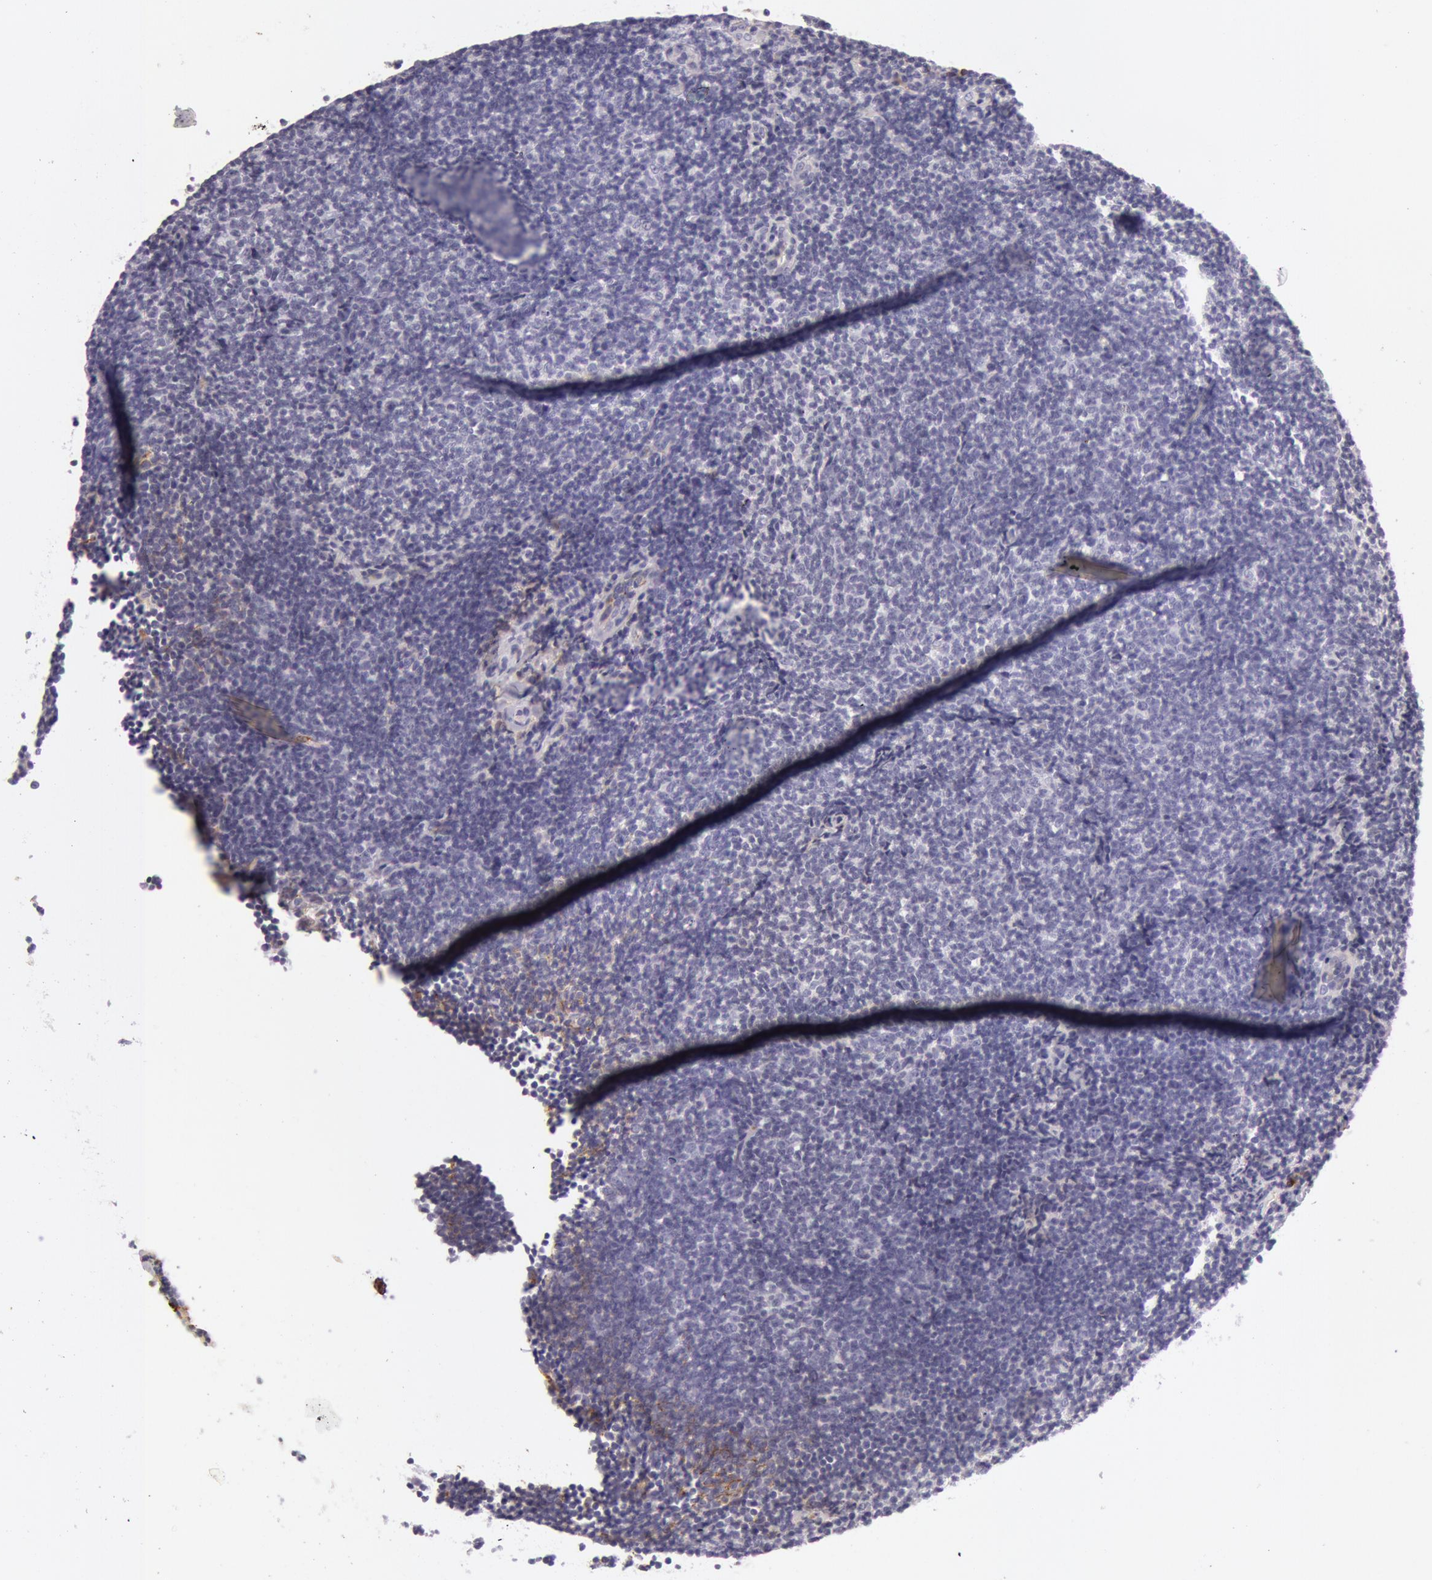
{"staining": {"intensity": "negative", "quantity": "none", "location": "none"}, "tissue": "lymphoma", "cell_type": "Tumor cells", "image_type": "cancer", "snomed": [{"axis": "morphology", "description": "Malignant lymphoma, non-Hodgkin's type, Low grade"}, {"axis": "topography", "description": "Lymph node"}], "caption": "High magnification brightfield microscopy of lymphoma stained with DAB (3,3'-diaminobenzidine) (brown) and counterstained with hematoxylin (blue): tumor cells show no significant expression. (DAB immunohistochemistry (IHC), high magnification).", "gene": "C4BPA", "patient": {"sex": "male", "age": 49}}